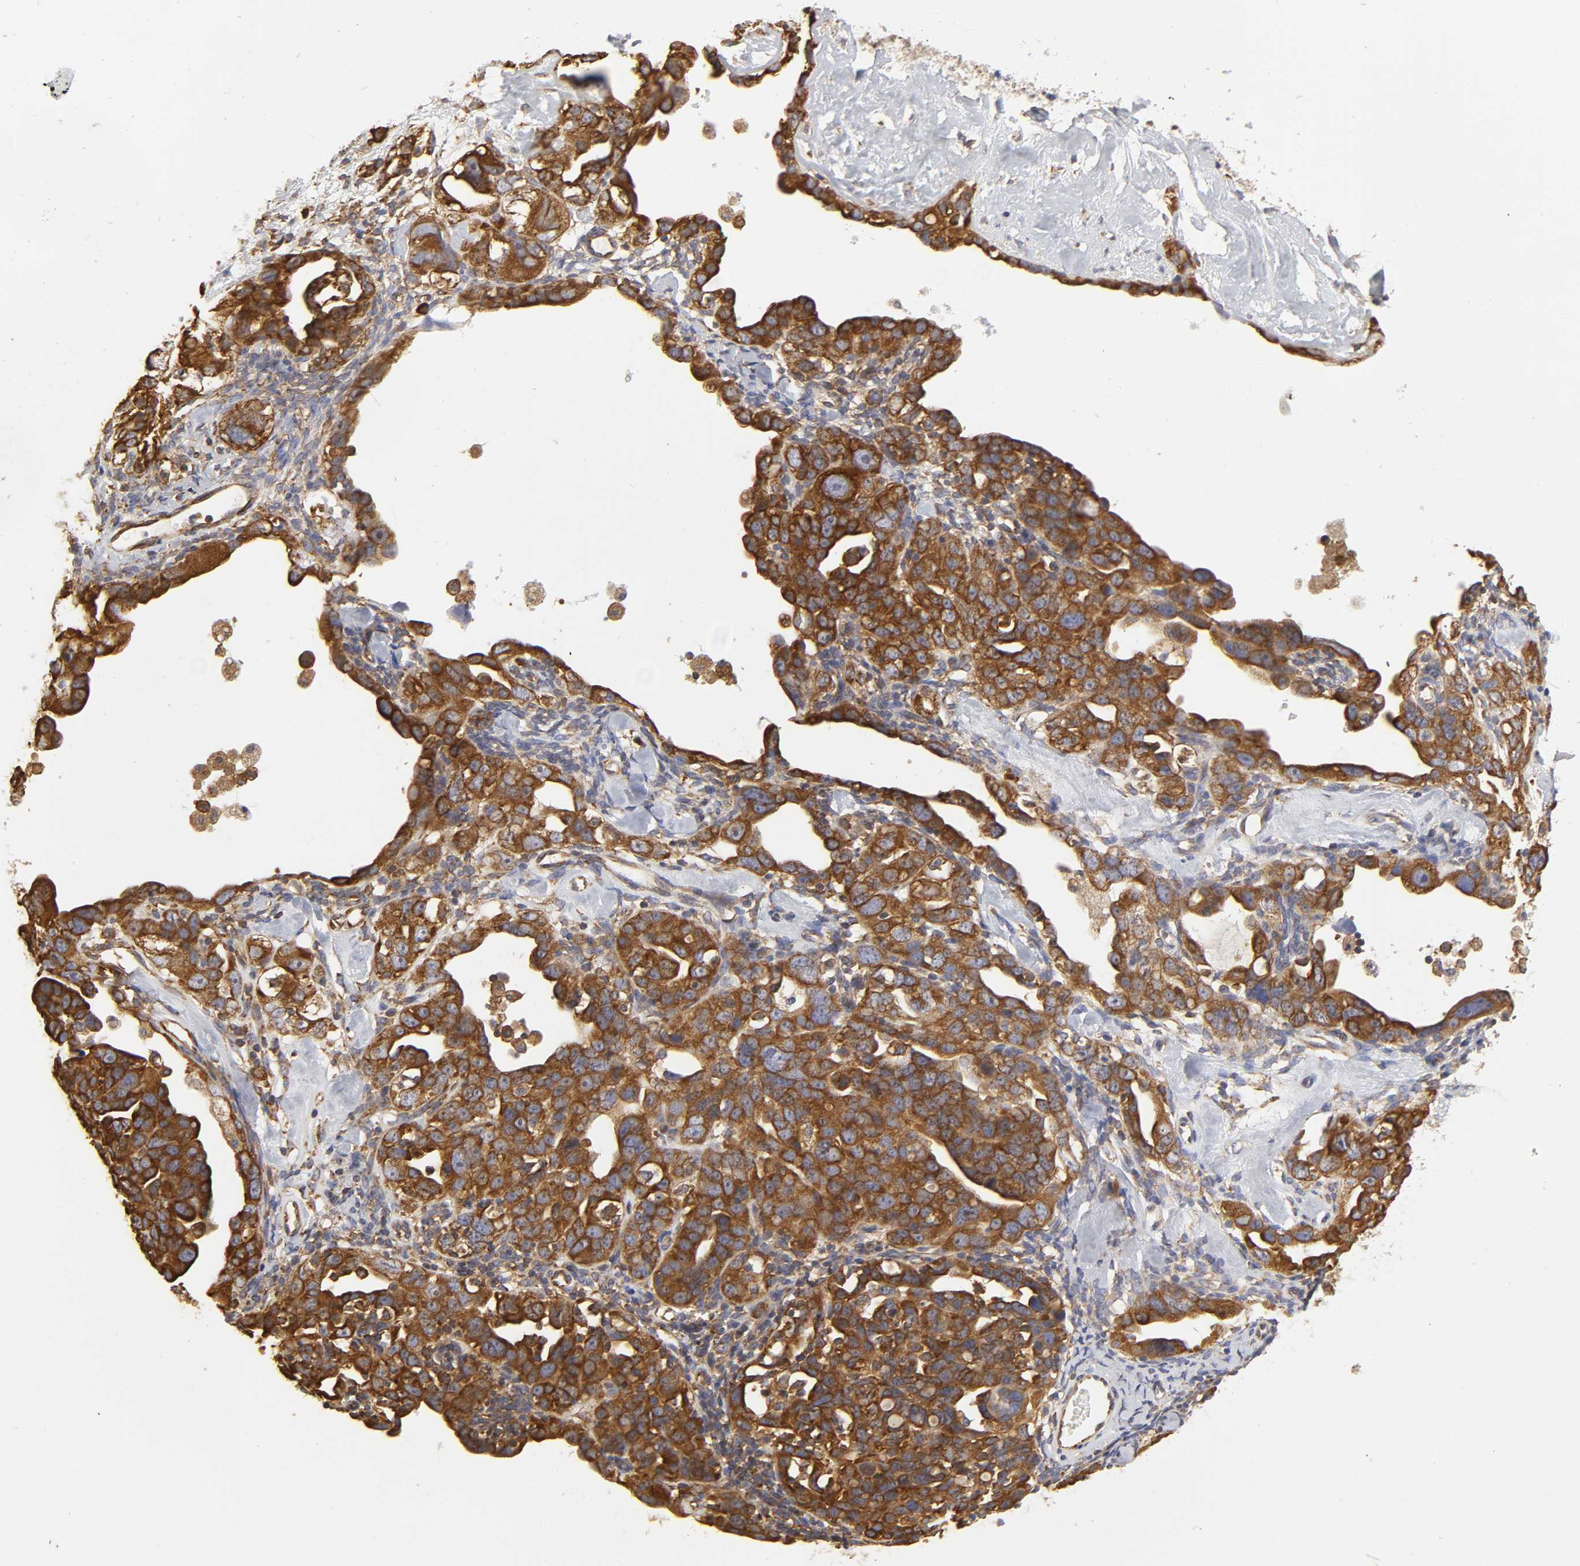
{"staining": {"intensity": "strong", "quantity": ">75%", "location": "cytoplasmic/membranous"}, "tissue": "ovarian cancer", "cell_type": "Tumor cells", "image_type": "cancer", "snomed": [{"axis": "morphology", "description": "Cystadenocarcinoma, serous, NOS"}, {"axis": "topography", "description": "Ovary"}], "caption": "Ovarian cancer (serous cystadenocarcinoma) stained for a protein exhibits strong cytoplasmic/membranous positivity in tumor cells.", "gene": "RPL14", "patient": {"sex": "female", "age": 66}}